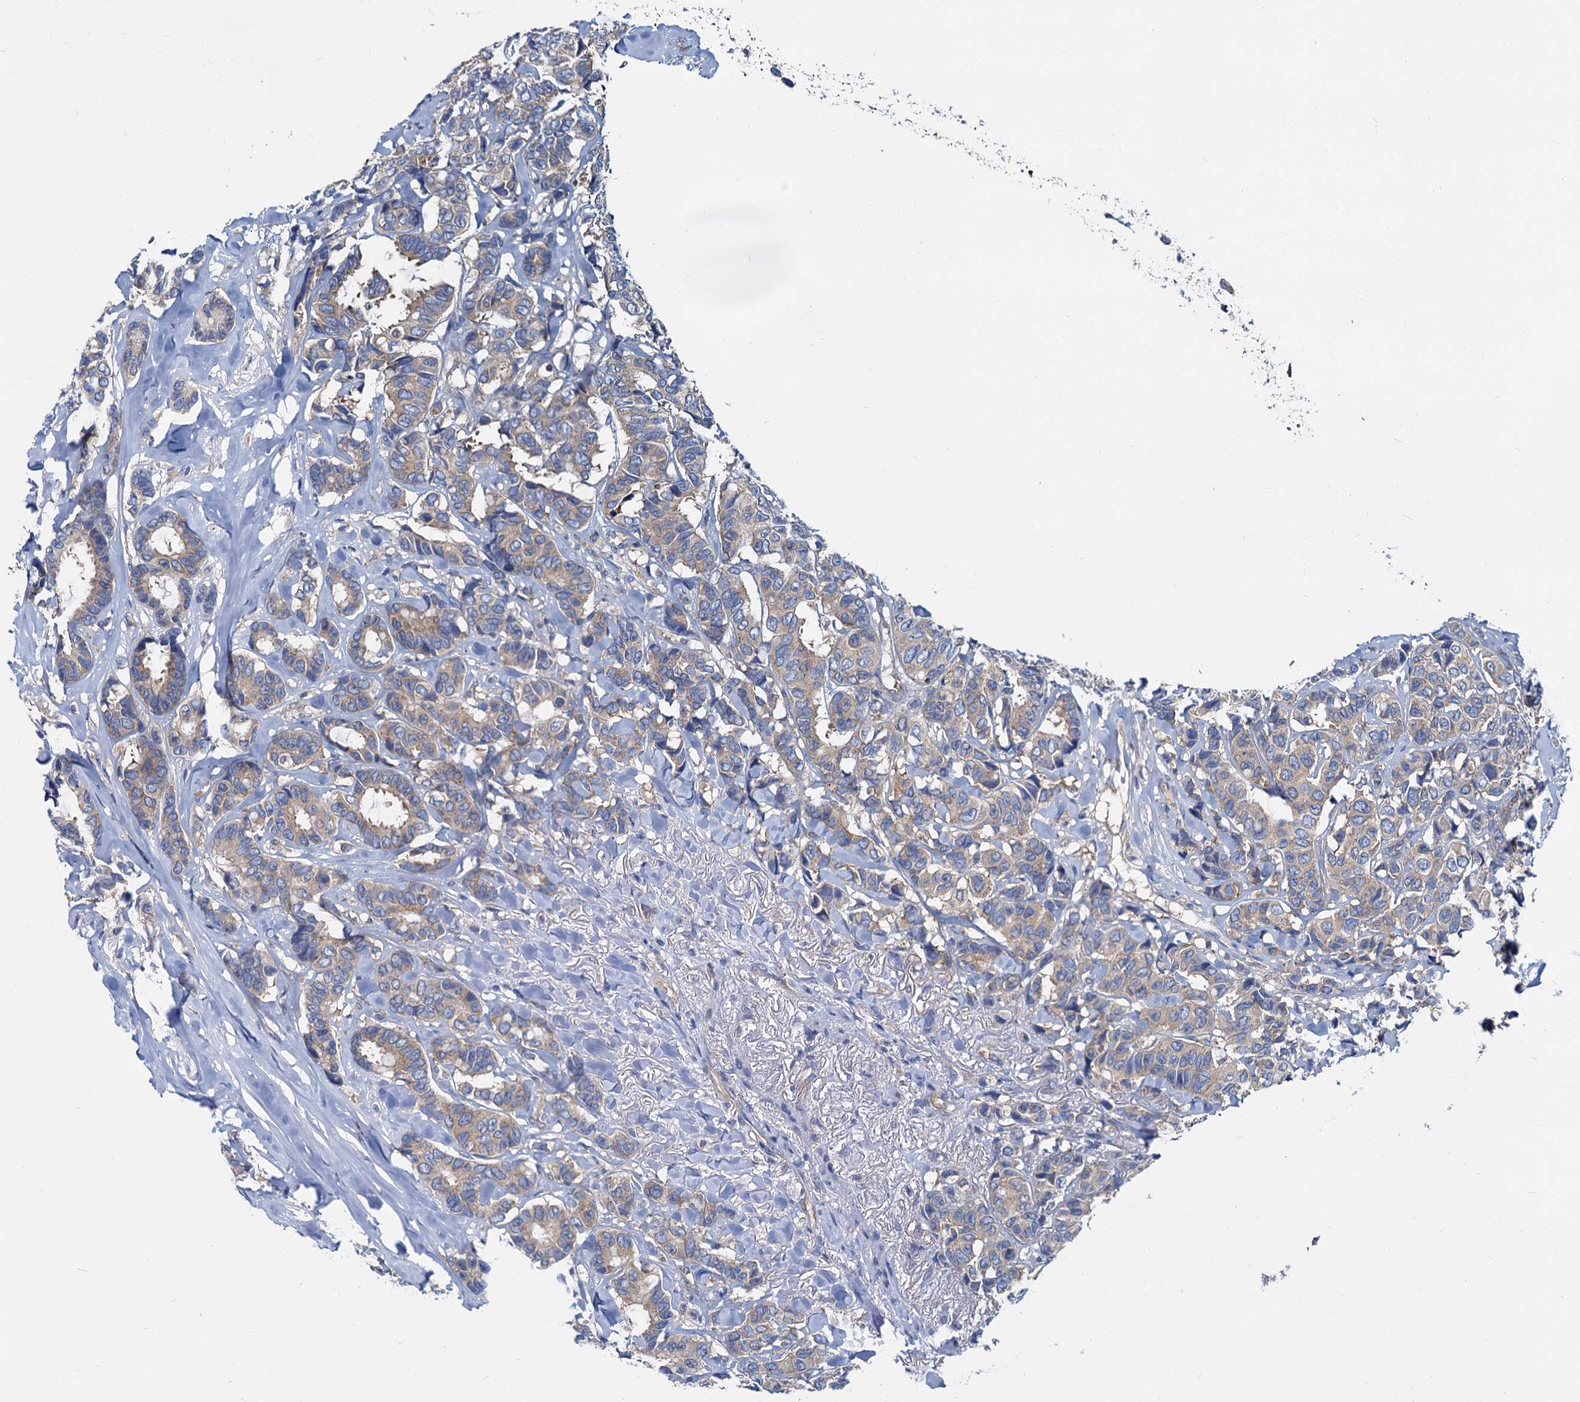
{"staining": {"intensity": "weak", "quantity": ">75%", "location": "cytoplasmic/membranous"}, "tissue": "breast cancer", "cell_type": "Tumor cells", "image_type": "cancer", "snomed": [{"axis": "morphology", "description": "Duct carcinoma"}, {"axis": "topography", "description": "Breast"}], "caption": "Protein staining demonstrates weak cytoplasmic/membranous staining in about >75% of tumor cells in breast invasive ductal carcinoma. Using DAB (brown) and hematoxylin (blue) stains, captured at high magnification using brightfield microscopy.", "gene": "QARS1", "patient": {"sex": "female", "age": 87}}